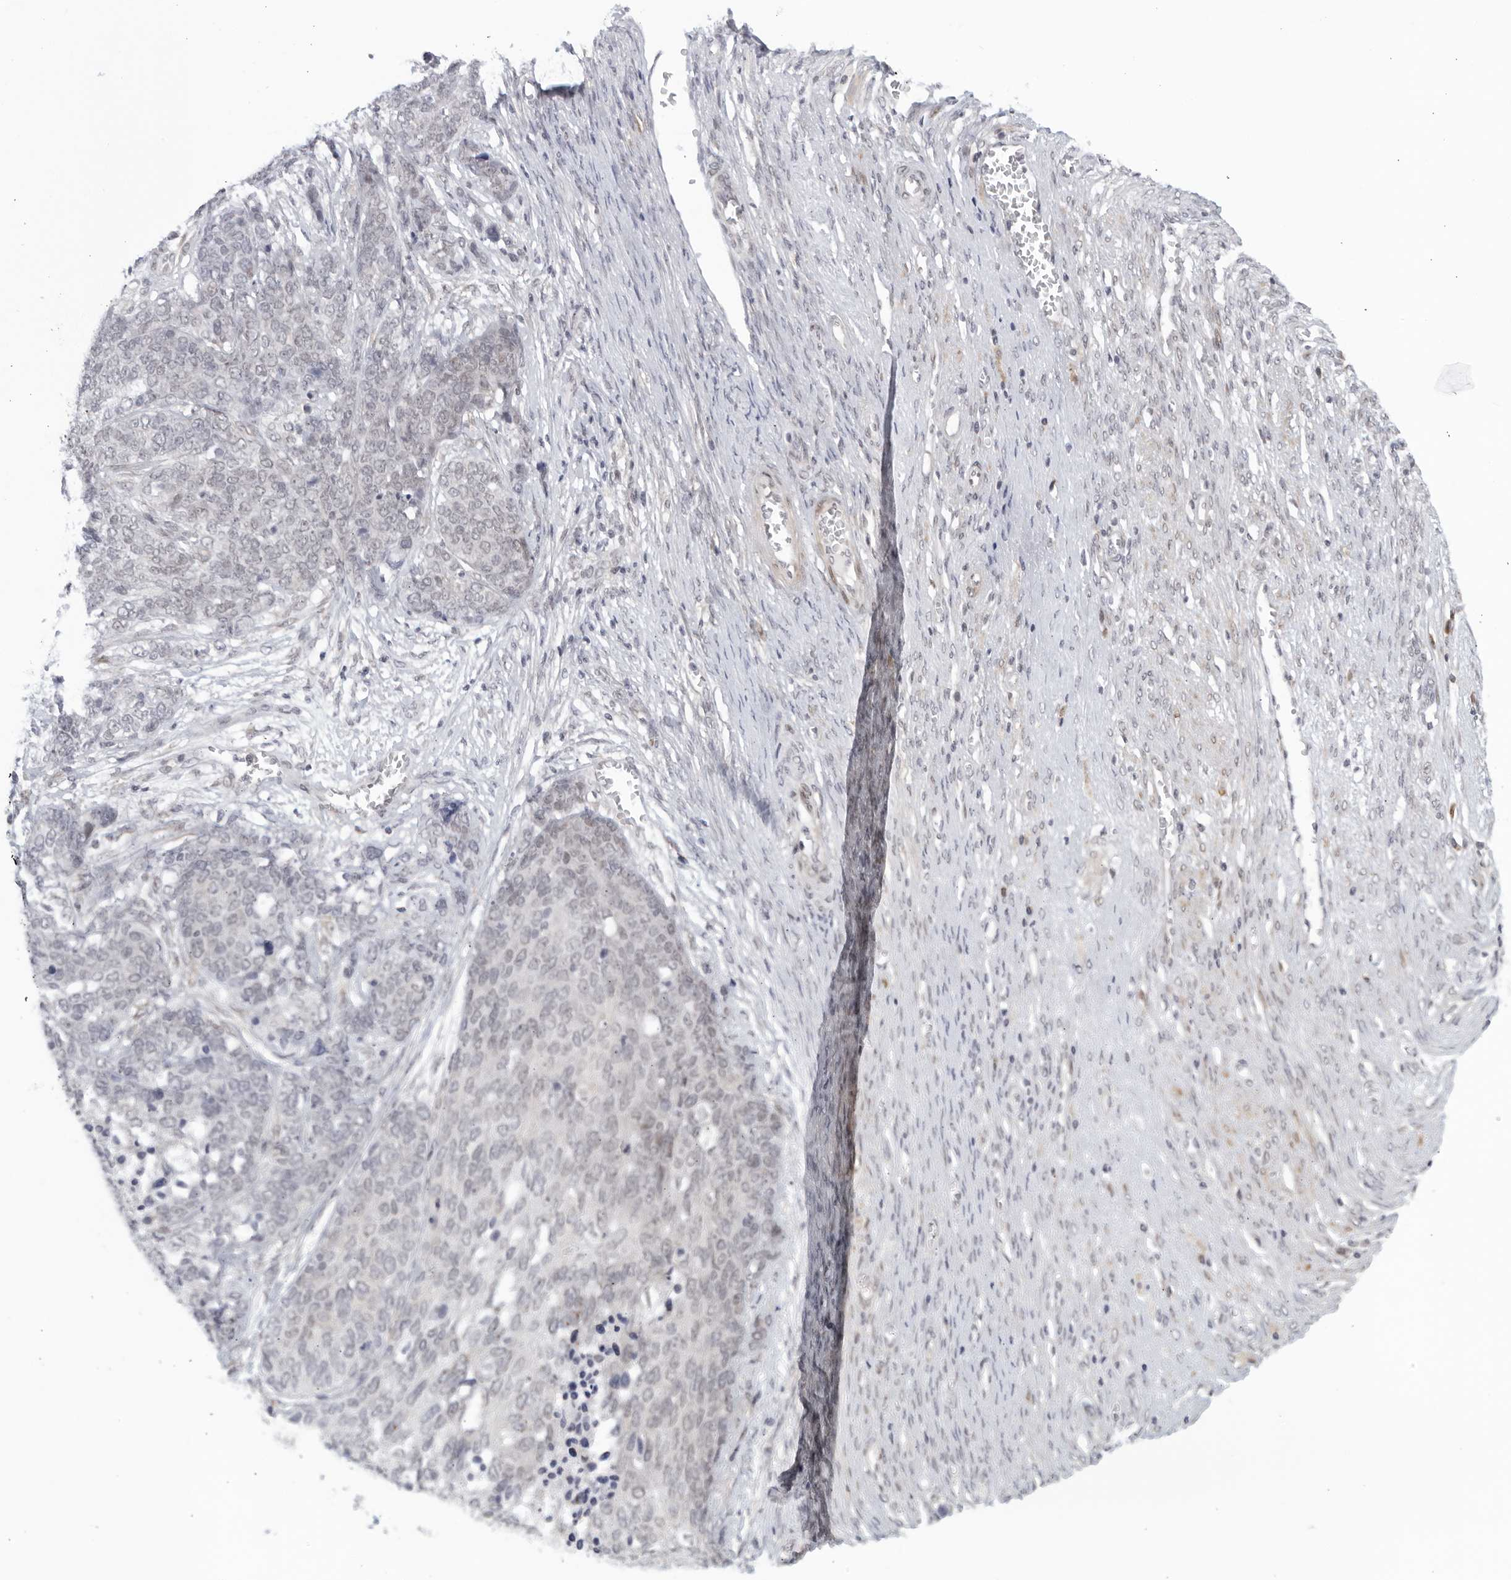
{"staining": {"intensity": "negative", "quantity": "none", "location": "none"}, "tissue": "ovarian cancer", "cell_type": "Tumor cells", "image_type": "cancer", "snomed": [{"axis": "morphology", "description": "Cystadenocarcinoma, serous, NOS"}, {"axis": "topography", "description": "Ovary"}], "caption": "DAB immunohistochemical staining of ovarian serous cystadenocarcinoma reveals no significant expression in tumor cells.", "gene": "WDTC1", "patient": {"sex": "female", "age": 44}}